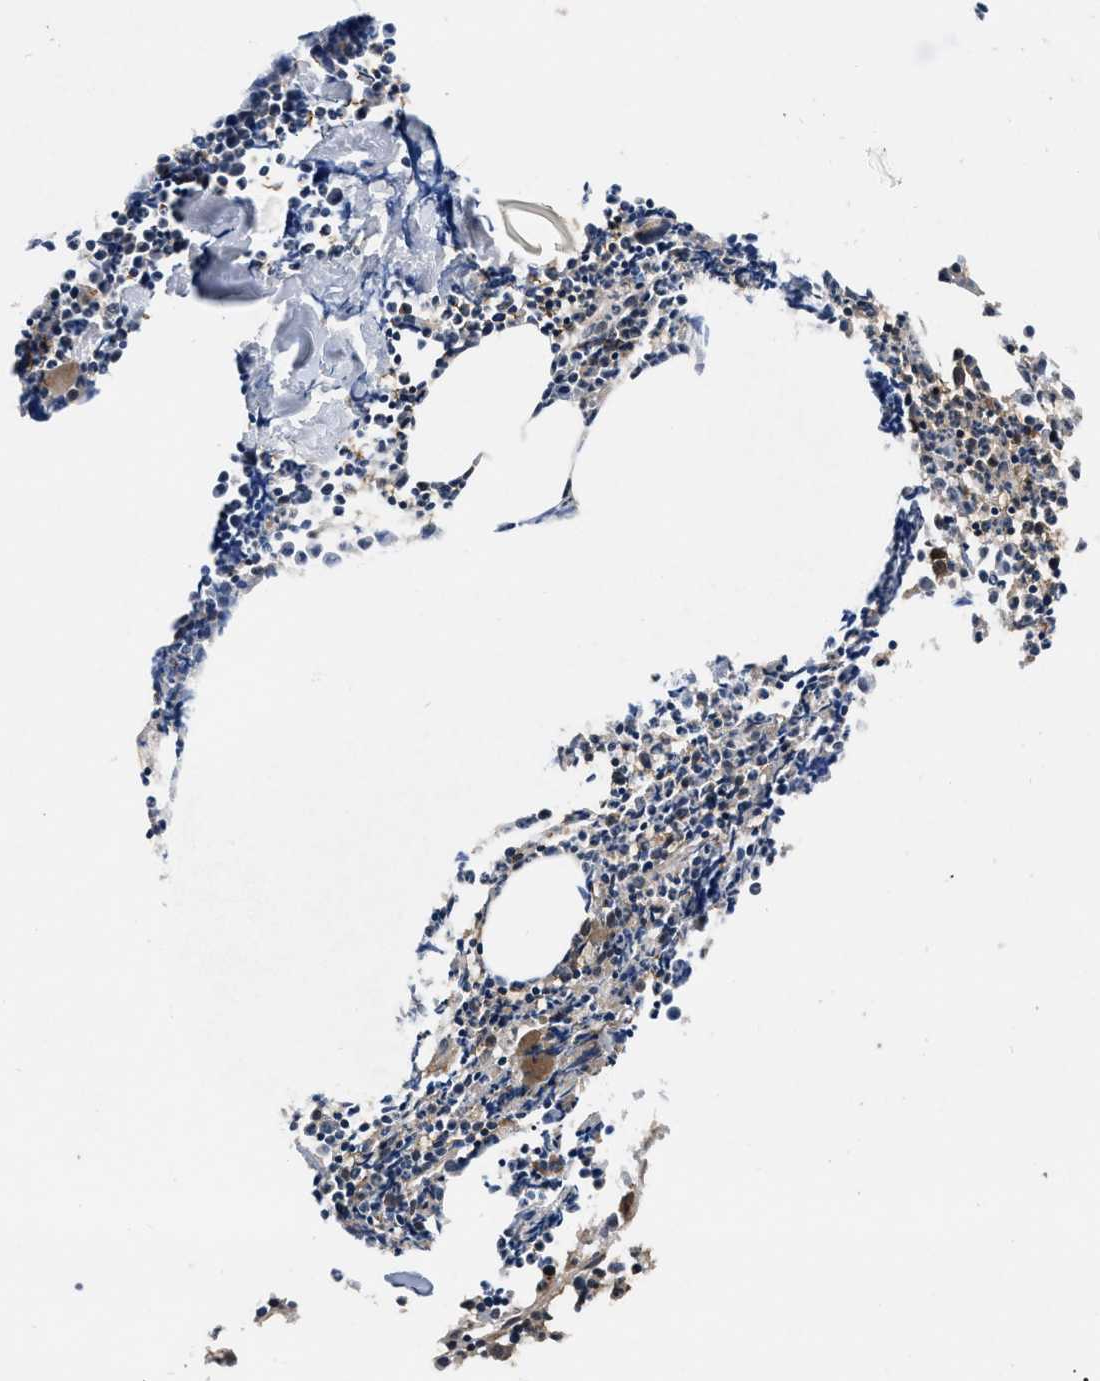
{"staining": {"intensity": "strong", "quantity": "<25%", "location": "cytoplasmic/membranous"}, "tissue": "bone marrow", "cell_type": "Hematopoietic cells", "image_type": "normal", "snomed": [{"axis": "morphology", "description": "Normal tissue, NOS"}, {"axis": "morphology", "description": "Inflammation, NOS"}, {"axis": "topography", "description": "Bone marrow"}], "caption": "Strong cytoplasmic/membranous positivity for a protein is seen in approximately <25% of hematopoietic cells of unremarkable bone marrow using immunohistochemistry.", "gene": "GET4", "patient": {"sex": "female", "age": 53}}